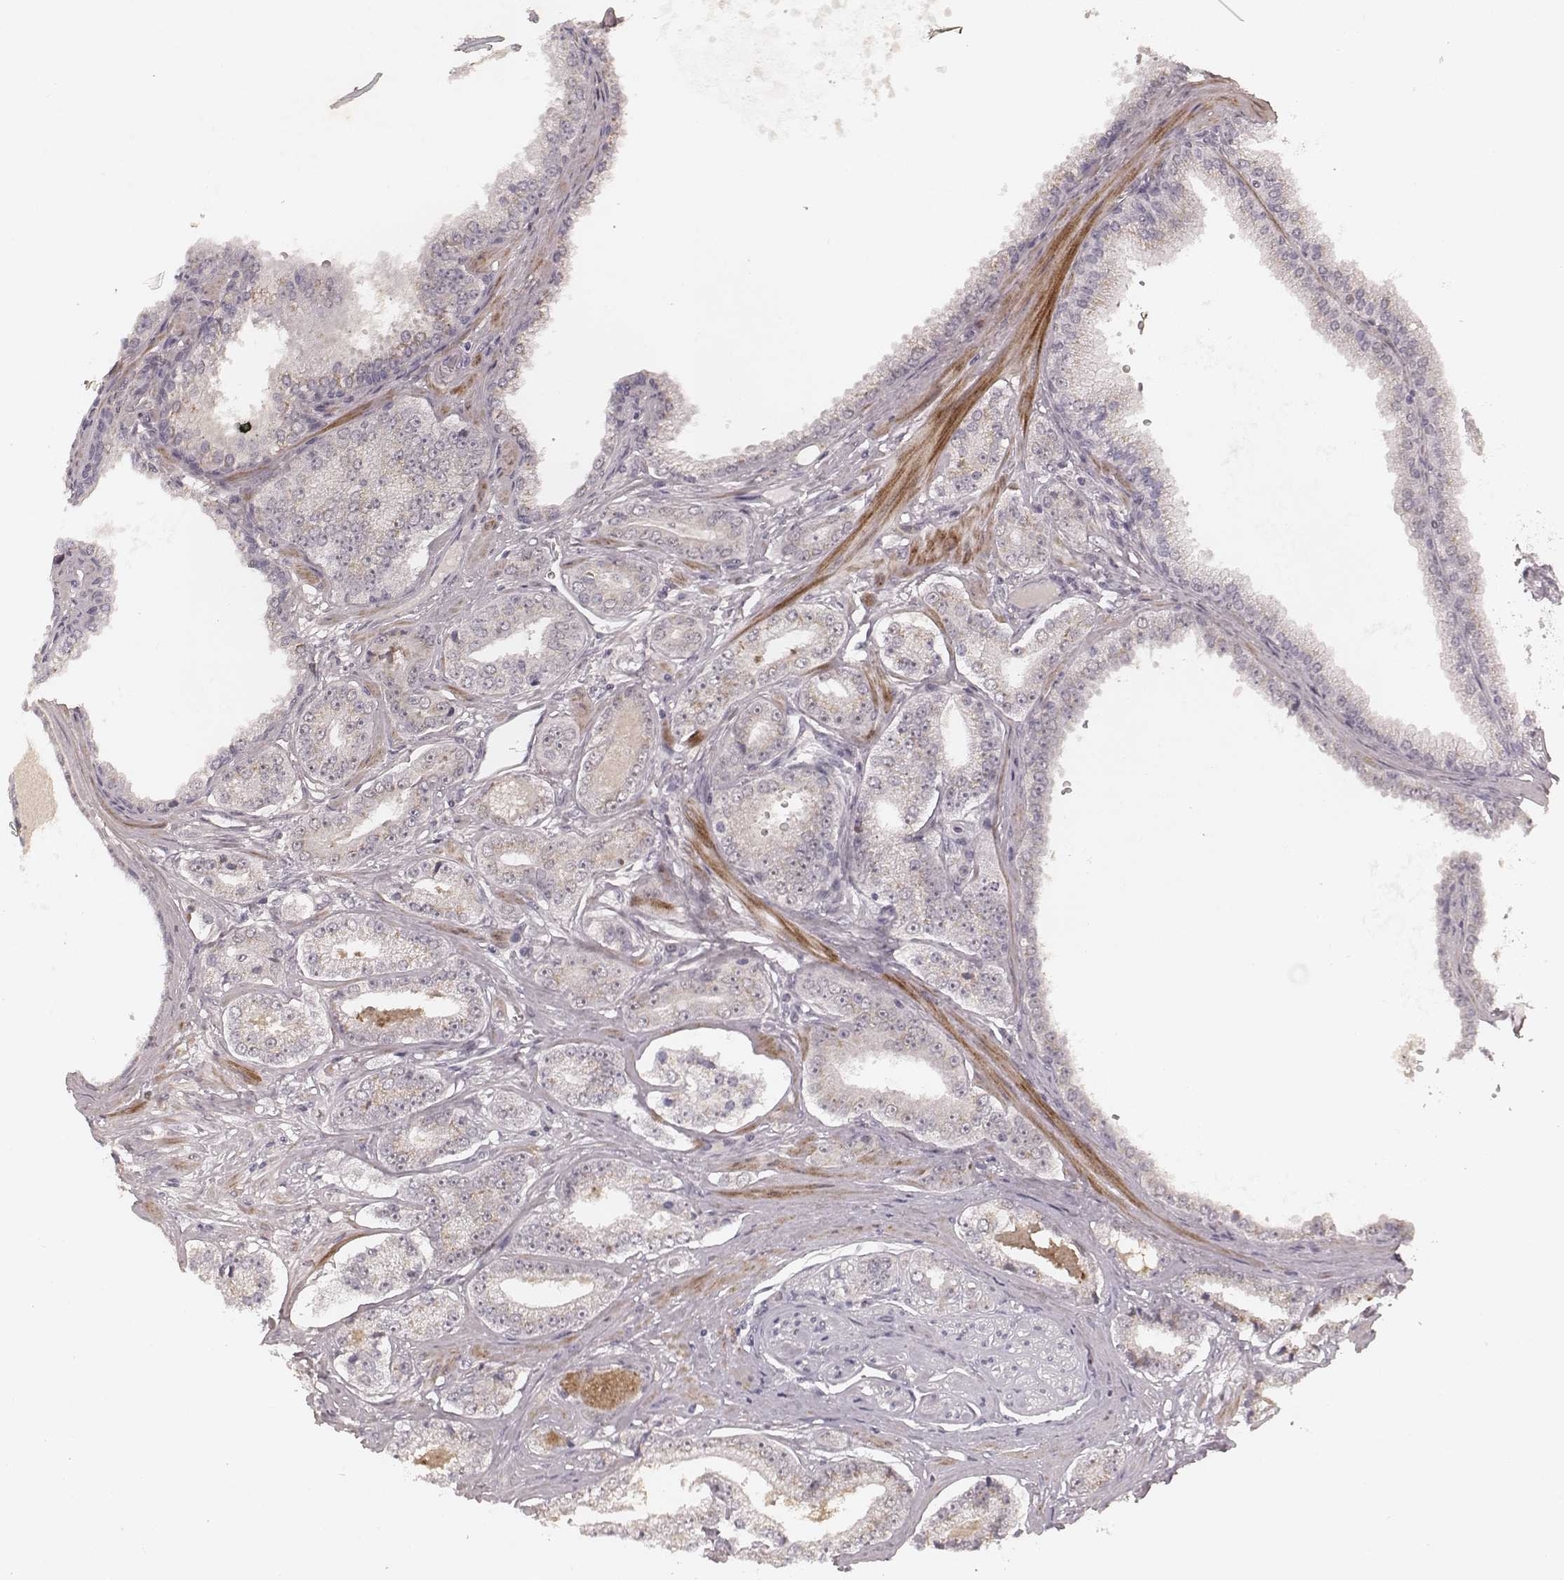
{"staining": {"intensity": "negative", "quantity": "none", "location": "none"}, "tissue": "prostate cancer", "cell_type": "Tumor cells", "image_type": "cancer", "snomed": [{"axis": "morphology", "description": "Adenocarcinoma, NOS"}, {"axis": "topography", "description": "Prostate"}], "caption": "This is an immunohistochemistry (IHC) image of adenocarcinoma (prostate). There is no positivity in tumor cells.", "gene": "FAM13B", "patient": {"sex": "male", "age": 64}}